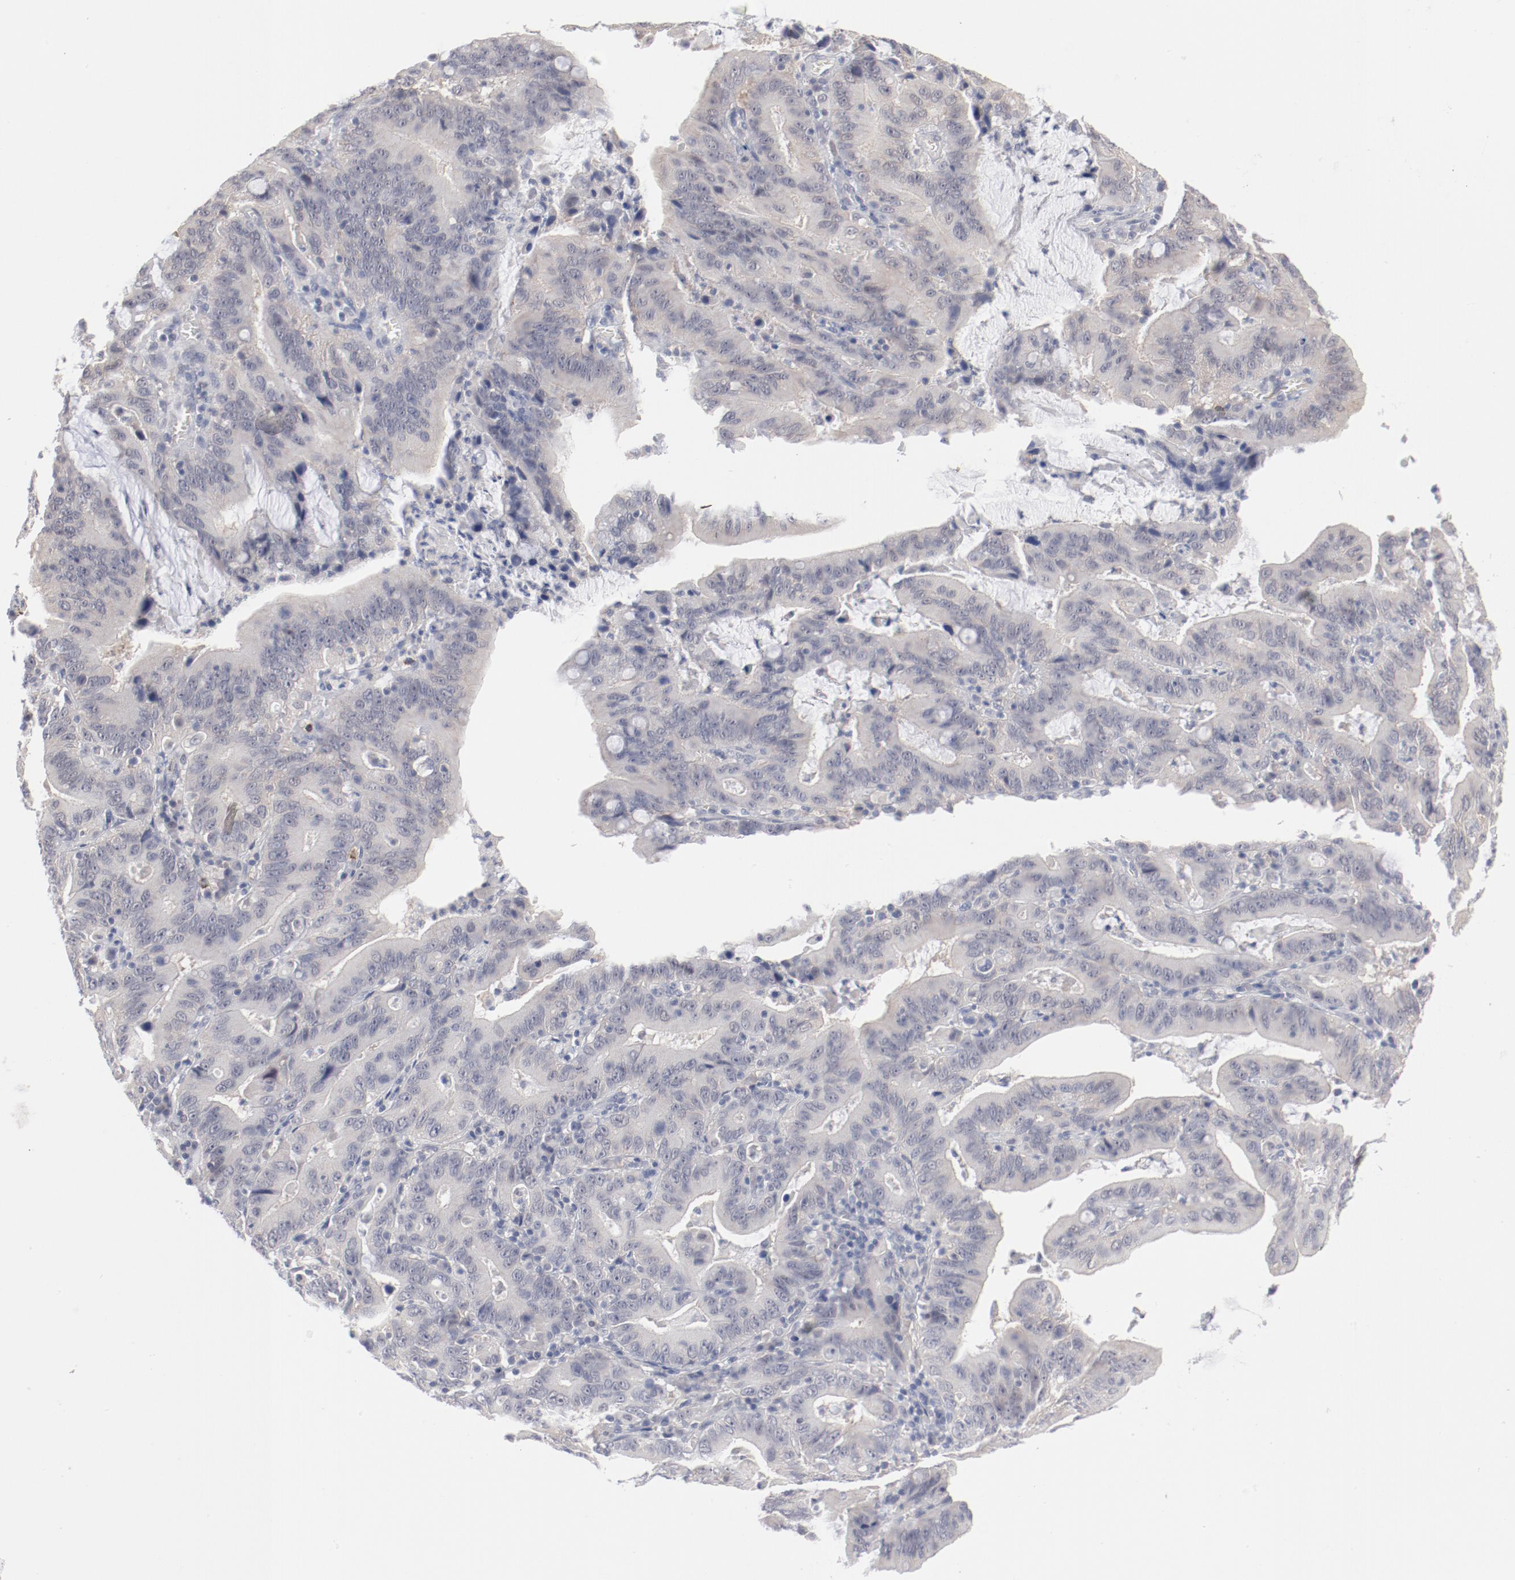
{"staining": {"intensity": "negative", "quantity": "none", "location": "none"}, "tissue": "stomach cancer", "cell_type": "Tumor cells", "image_type": "cancer", "snomed": [{"axis": "morphology", "description": "Adenocarcinoma, NOS"}, {"axis": "topography", "description": "Stomach, upper"}], "caption": "This photomicrograph is of stomach cancer stained with IHC to label a protein in brown with the nuclei are counter-stained blue. There is no positivity in tumor cells.", "gene": "SH3BGR", "patient": {"sex": "male", "age": 63}}